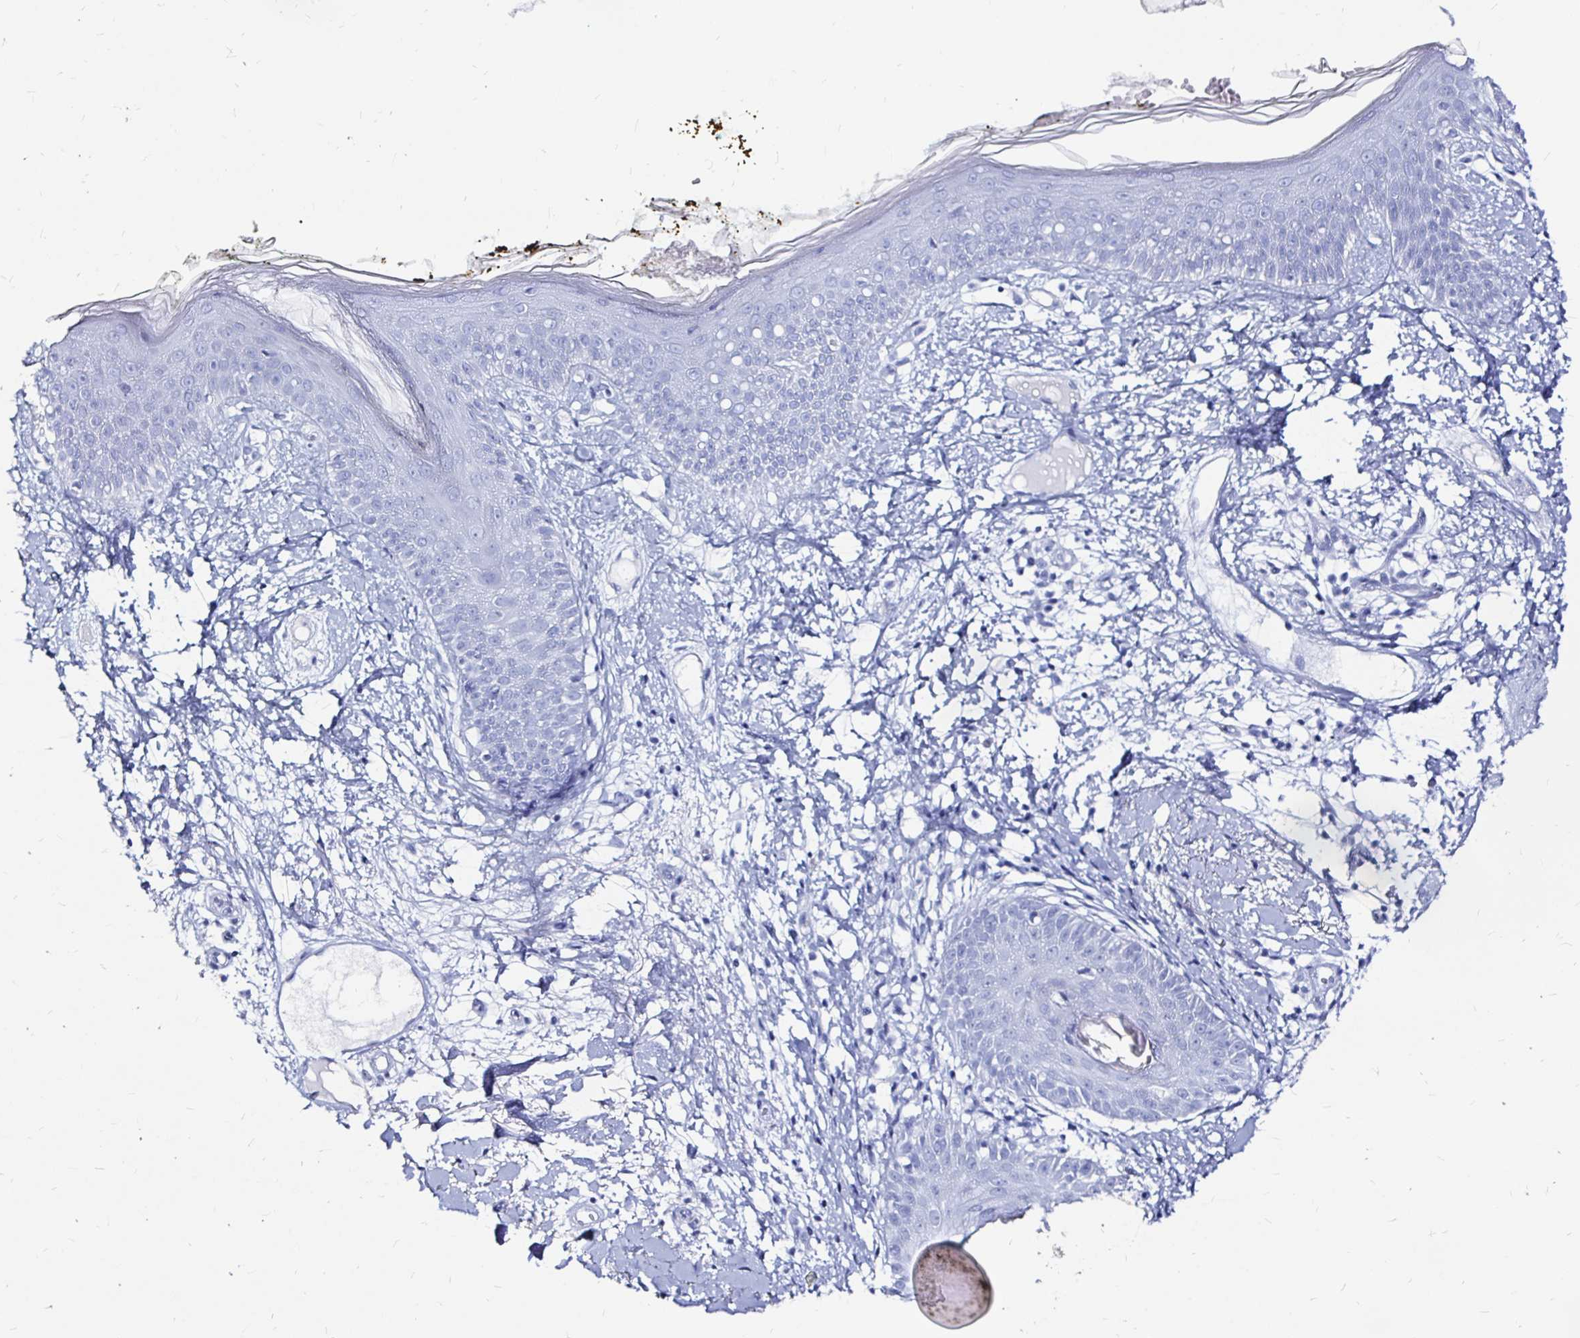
{"staining": {"intensity": "negative", "quantity": "none", "location": "none"}, "tissue": "skin", "cell_type": "Fibroblasts", "image_type": "normal", "snomed": [{"axis": "morphology", "description": "Normal tissue, NOS"}, {"axis": "topography", "description": "Skin"}], "caption": "Protein analysis of normal skin reveals no significant staining in fibroblasts. (DAB immunohistochemistry (IHC) visualized using brightfield microscopy, high magnification).", "gene": "LUZP4", "patient": {"sex": "female", "age": 34}}